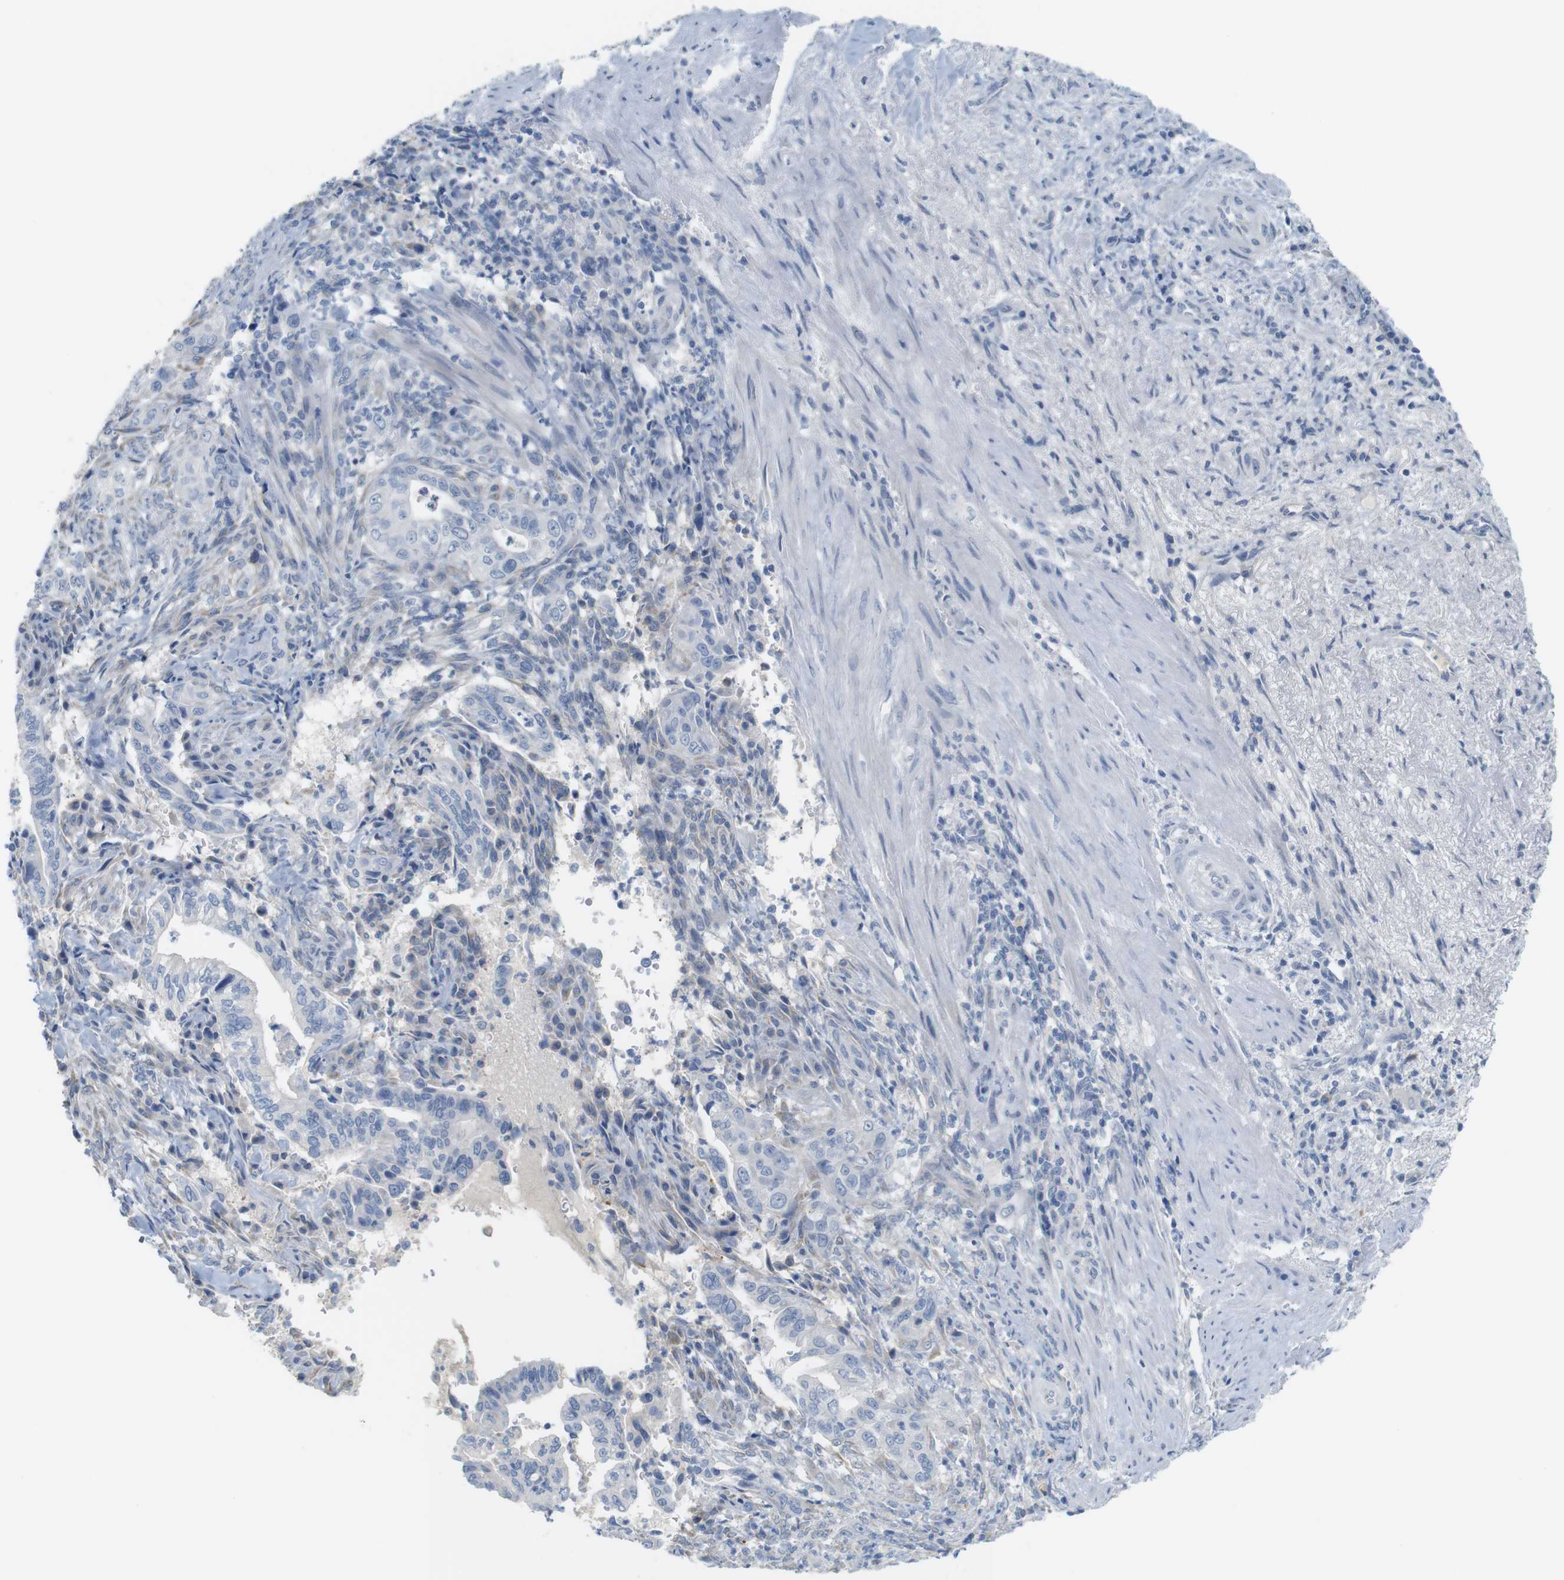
{"staining": {"intensity": "negative", "quantity": "none", "location": "none"}, "tissue": "liver cancer", "cell_type": "Tumor cells", "image_type": "cancer", "snomed": [{"axis": "morphology", "description": "Cholangiocarcinoma"}, {"axis": "topography", "description": "Liver"}], "caption": "IHC of liver cholangiocarcinoma shows no expression in tumor cells.", "gene": "RGS9", "patient": {"sex": "female", "age": 67}}